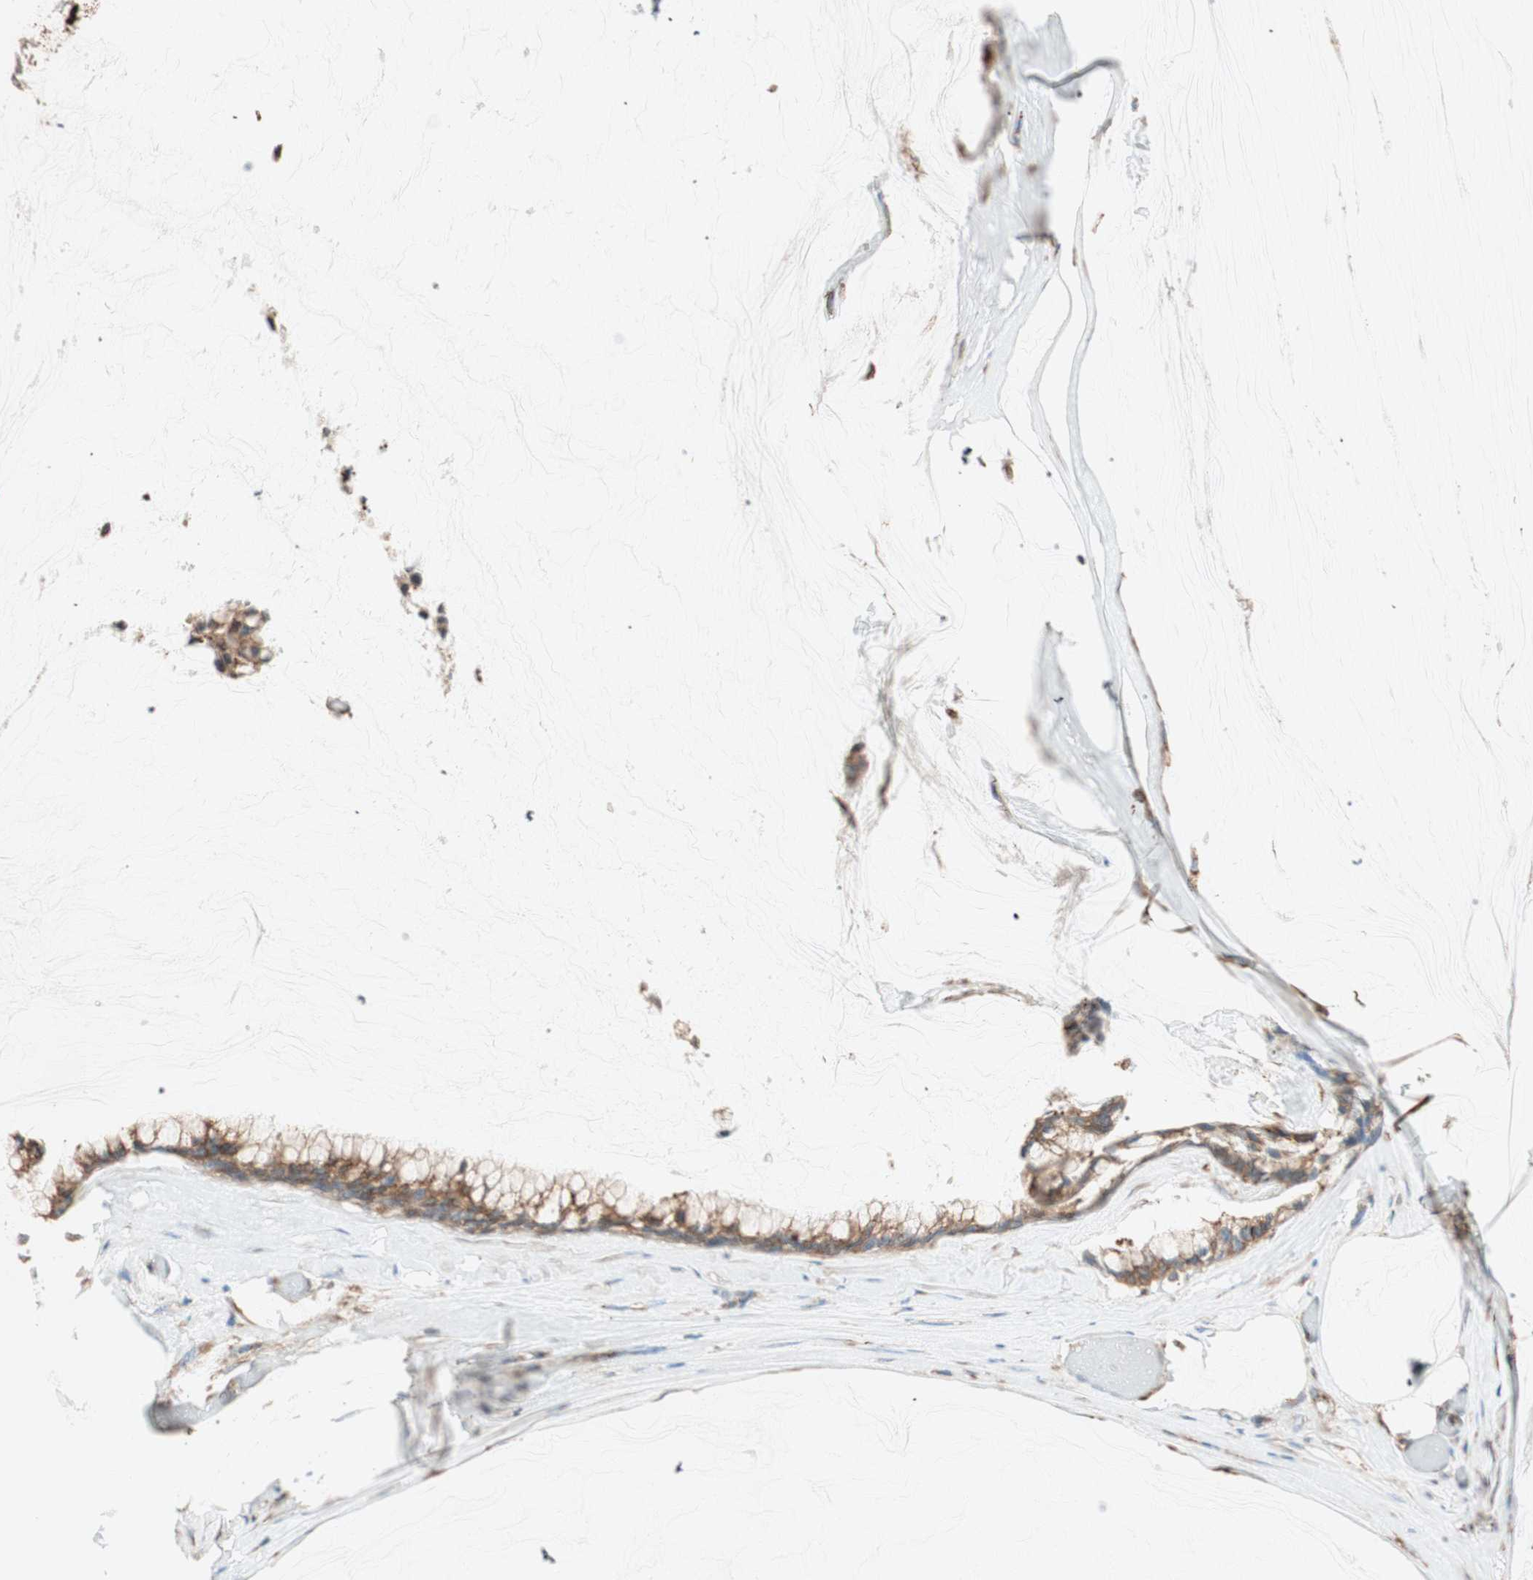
{"staining": {"intensity": "moderate", "quantity": ">75%", "location": "cytoplasmic/membranous"}, "tissue": "ovarian cancer", "cell_type": "Tumor cells", "image_type": "cancer", "snomed": [{"axis": "morphology", "description": "Cystadenocarcinoma, mucinous, NOS"}, {"axis": "topography", "description": "Ovary"}], "caption": "Immunohistochemical staining of ovarian mucinous cystadenocarcinoma reveals medium levels of moderate cytoplasmic/membranous protein staining in about >75% of tumor cells.", "gene": "PRKCSH", "patient": {"sex": "female", "age": 39}}